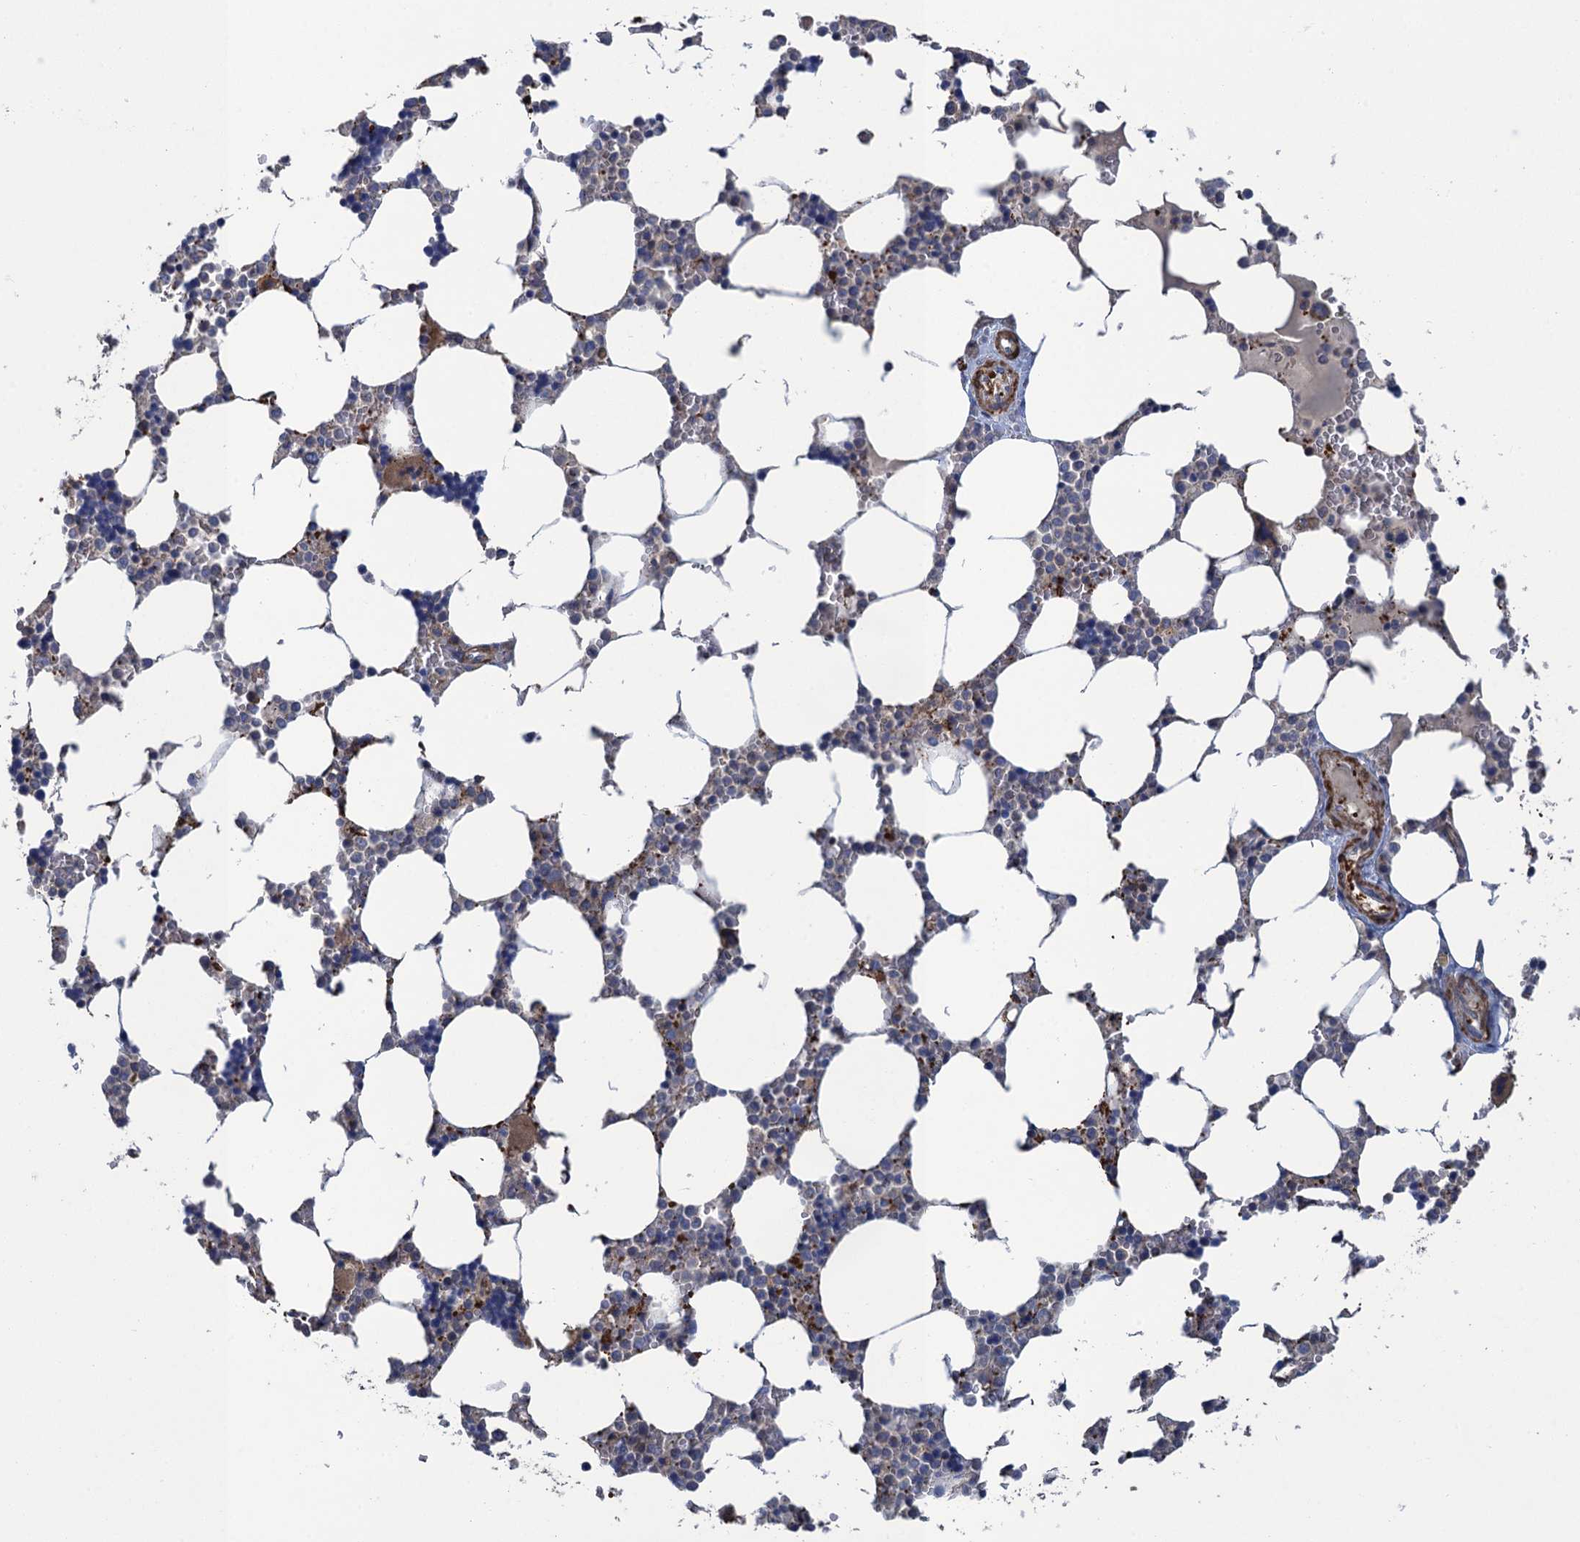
{"staining": {"intensity": "moderate", "quantity": "25%-75%", "location": "cytoplasmic/membranous"}, "tissue": "bone marrow", "cell_type": "Hematopoietic cells", "image_type": "normal", "snomed": [{"axis": "morphology", "description": "Normal tissue, NOS"}, {"axis": "topography", "description": "Bone marrow"}], "caption": "IHC micrograph of normal human bone marrow stained for a protein (brown), which displays medium levels of moderate cytoplasmic/membranous positivity in about 25%-75% of hematopoietic cells.", "gene": "ENSG00000260643", "patient": {"sex": "male", "age": 64}}